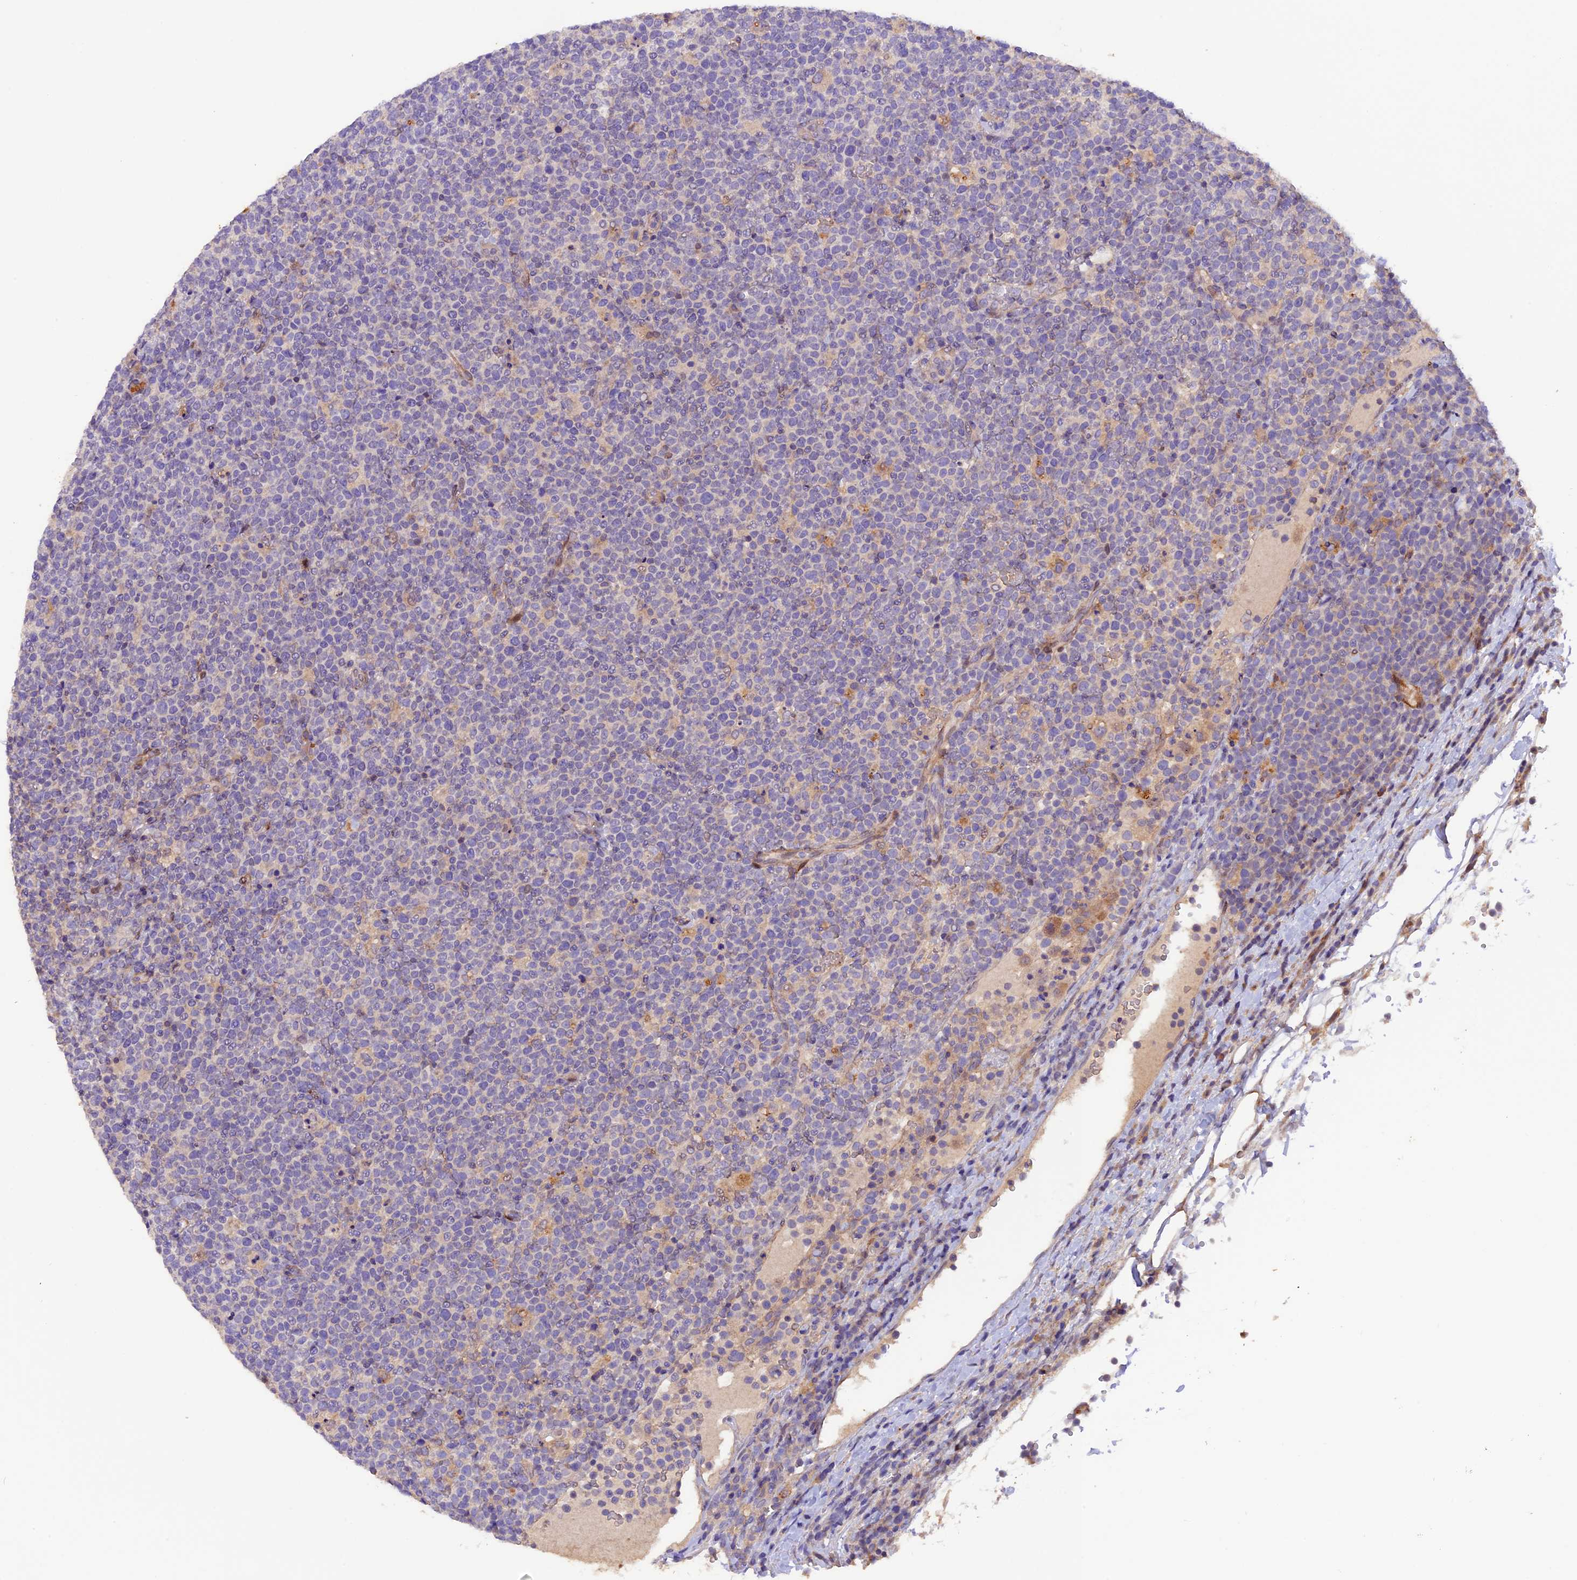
{"staining": {"intensity": "negative", "quantity": "none", "location": "none"}, "tissue": "lymphoma", "cell_type": "Tumor cells", "image_type": "cancer", "snomed": [{"axis": "morphology", "description": "Malignant lymphoma, non-Hodgkin's type, High grade"}, {"axis": "topography", "description": "Lymph node"}], "caption": "Immunohistochemical staining of malignant lymphoma, non-Hodgkin's type (high-grade) shows no significant staining in tumor cells. The staining is performed using DAB brown chromogen with nuclei counter-stained in using hematoxylin.", "gene": "NCK2", "patient": {"sex": "male", "age": 61}}